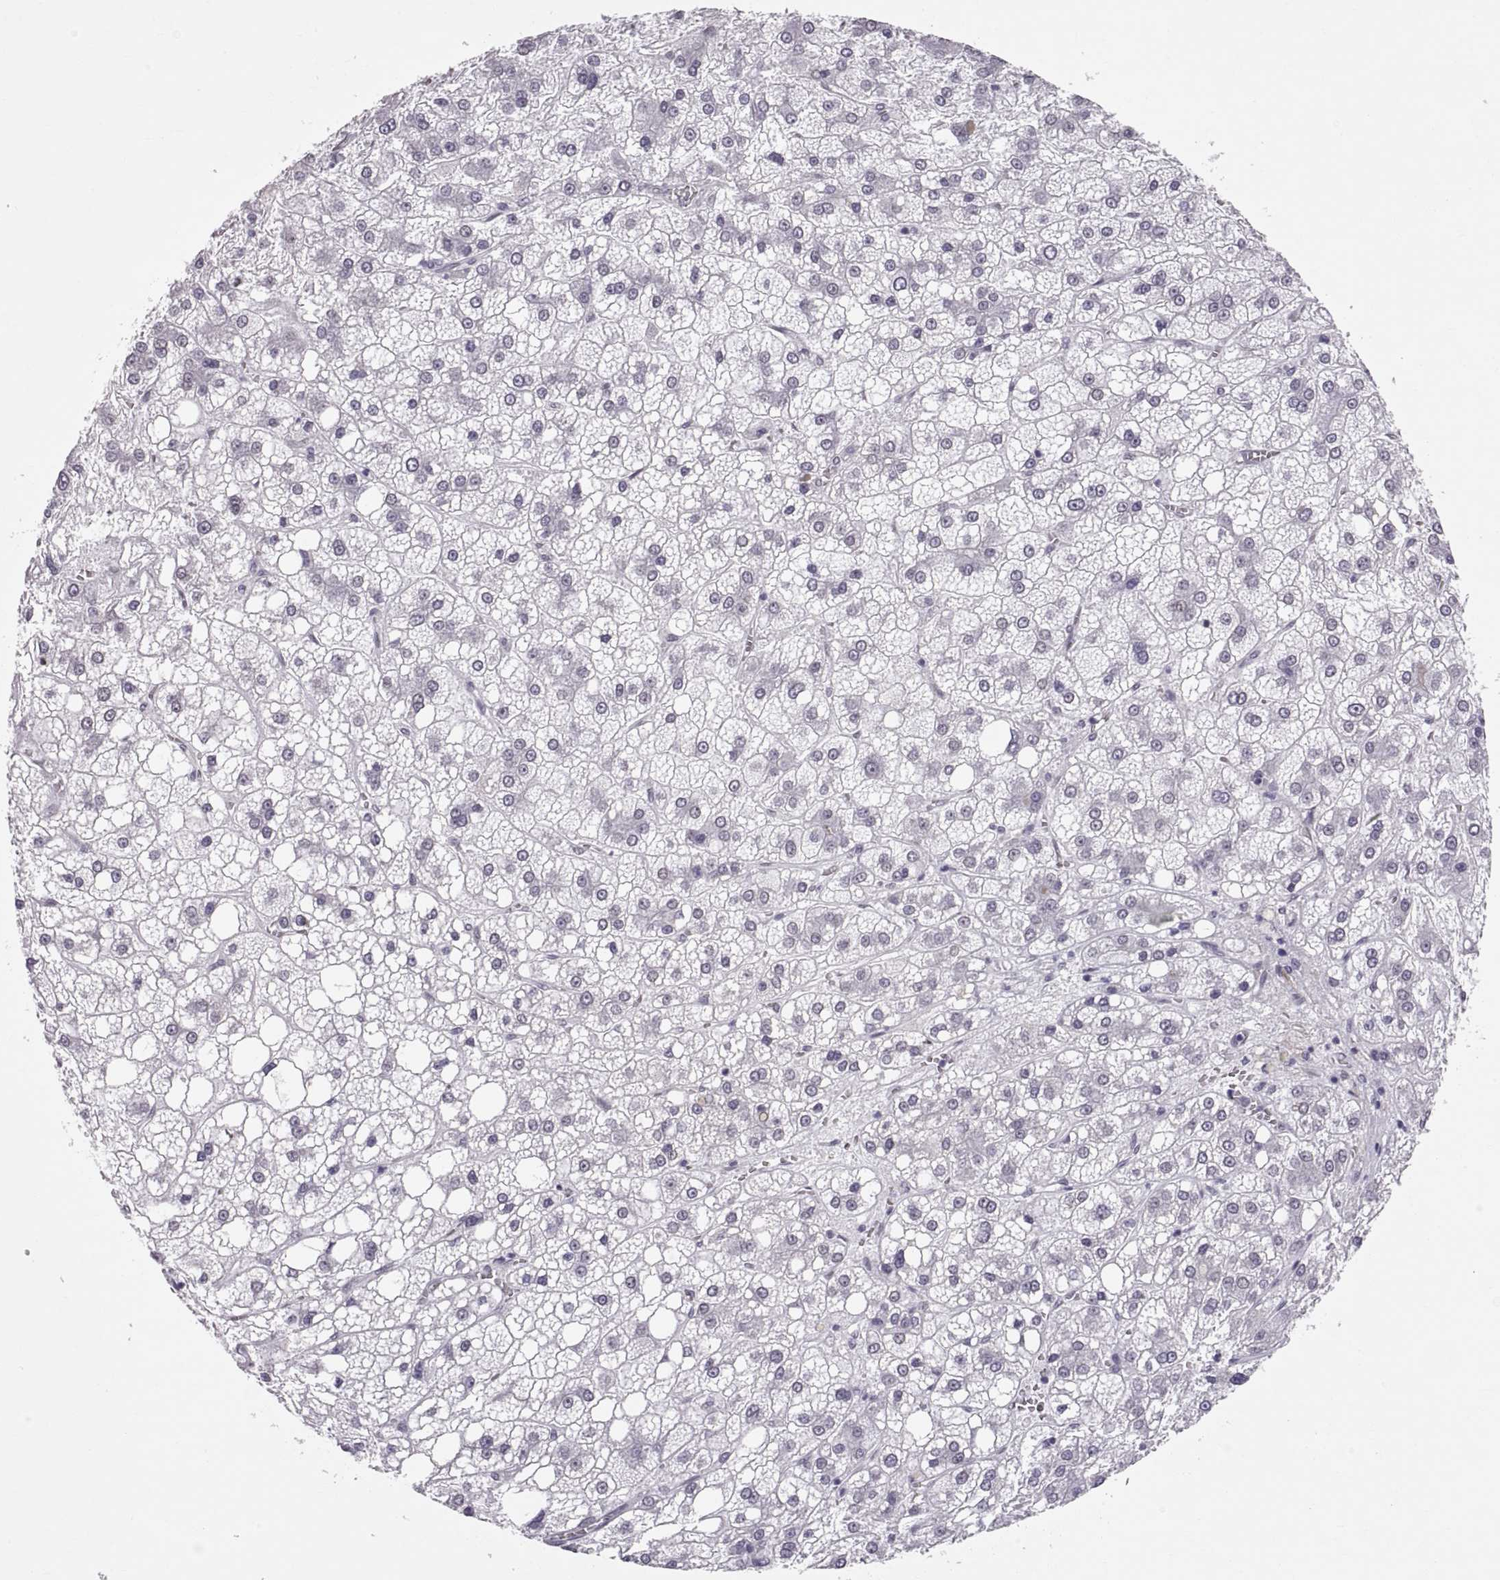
{"staining": {"intensity": "negative", "quantity": "none", "location": "none"}, "tissue": "liver cancer", "cell_type": "Tumor cells", "image_type": "cancer", "snomed": [{"axis": "morphology", "description": "Carcinoma, Hepatocellular, NOS"}, {"axis": "topography", "description": "Liver"}], "caption": "Immunohistochemistry (IHC) histopathology image of human hepatocellular carcinoma (liver) stained for a protein (brown), which shows no expression in tumor cells. (Immunohistochemistry, brightfield microscopy, high magnification).", "gene": "KRT77", "patient": {"sex": "male", "age": 73}}